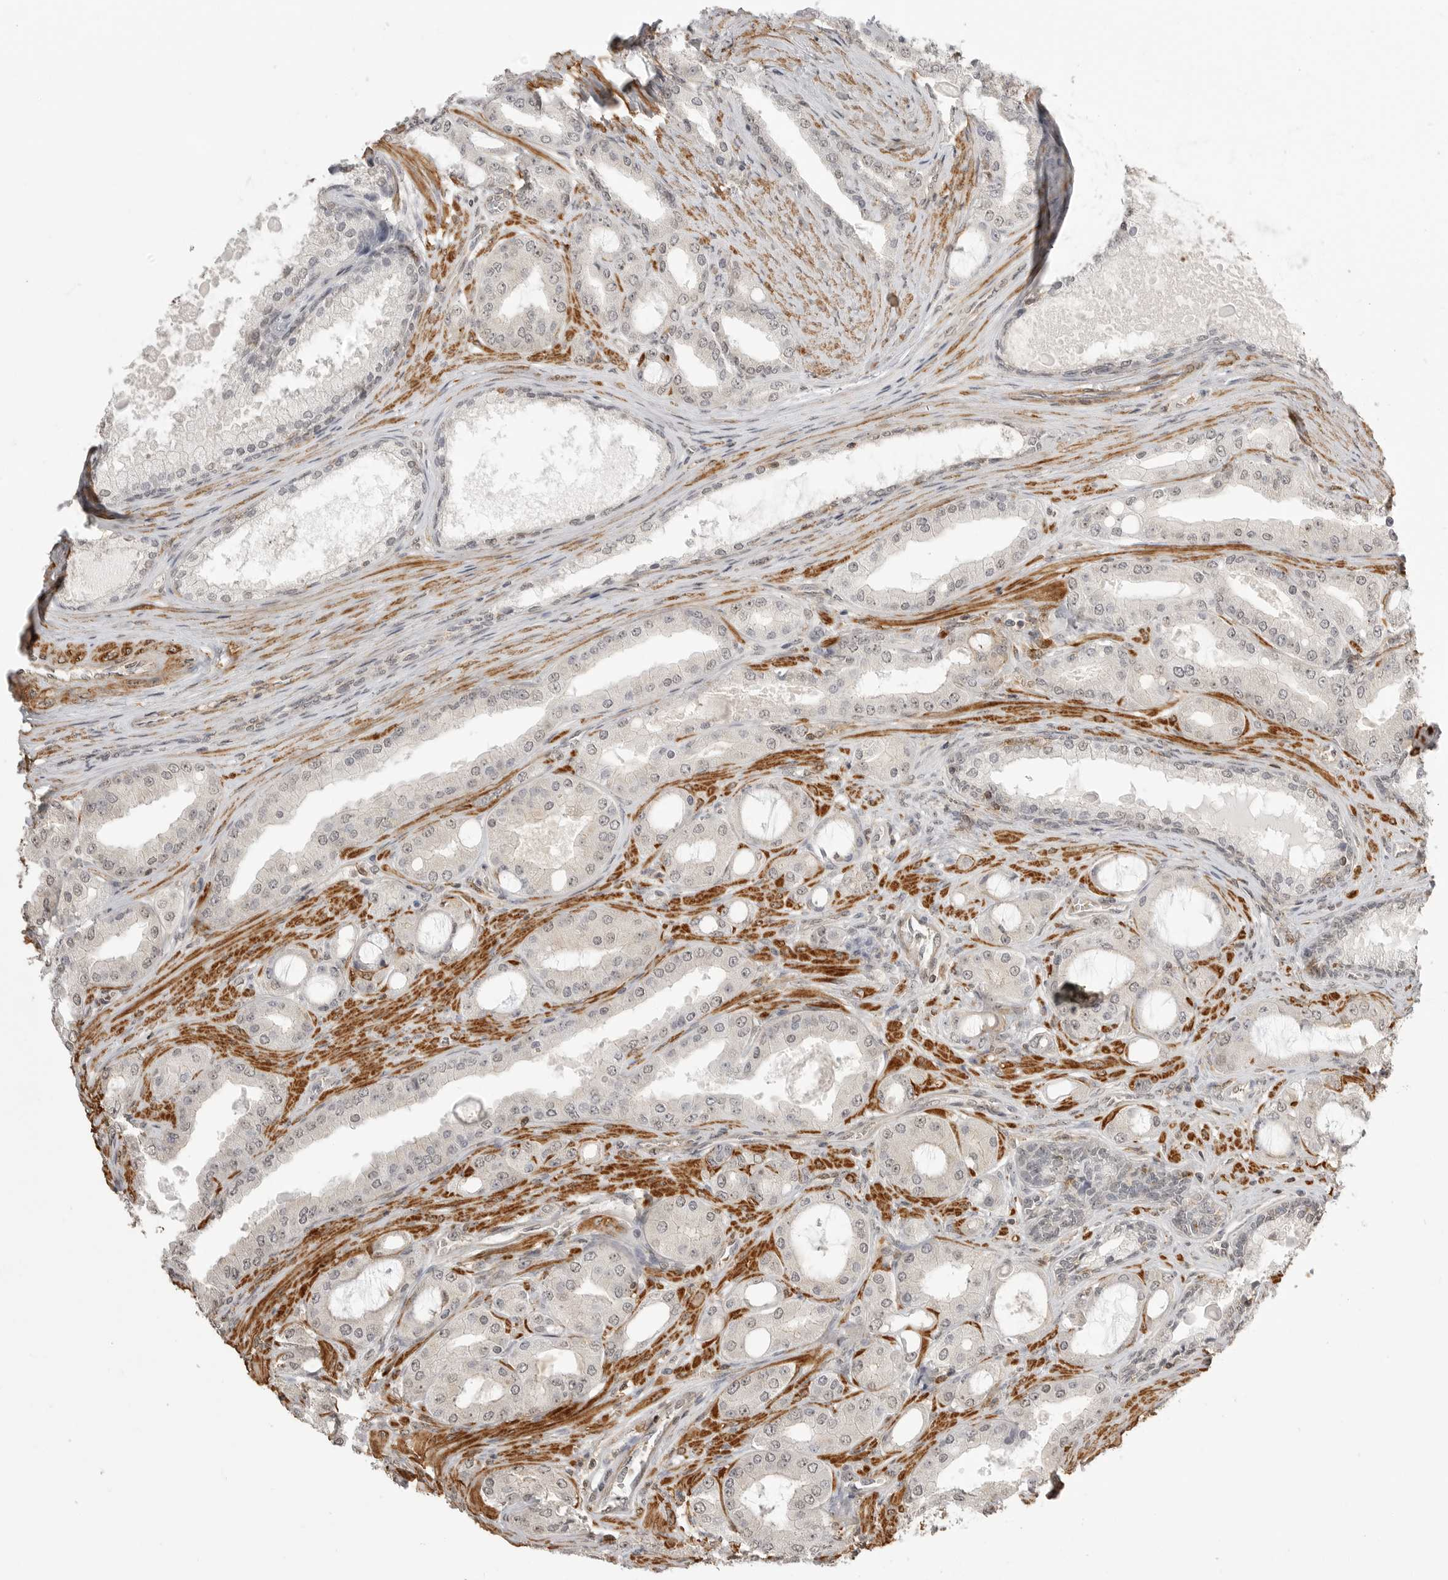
{"staining": {"intensity": "negative", "quantity": "none", "location": "none"}, "tissue": "prostate cancer", "cell_type": "Tumor cells", "image_type": "cancer", "snomed": [{"axis": "morphology", "description": "Adenocarcinoma, High grade"}, {"axis": "topography", "description": "Prostate"}], "caption": "Immunohistochemistry (IHC) micrograph of high-grade adenocarcinoma (prostate) stained for a protein (brown), which exhibits no positivity in tumor cells. (DAB immunohistochemistry (IHC) with hematoxylin counter stain).", "gene": "GPC2", "patient": {"sex": "male", "age": 60}}